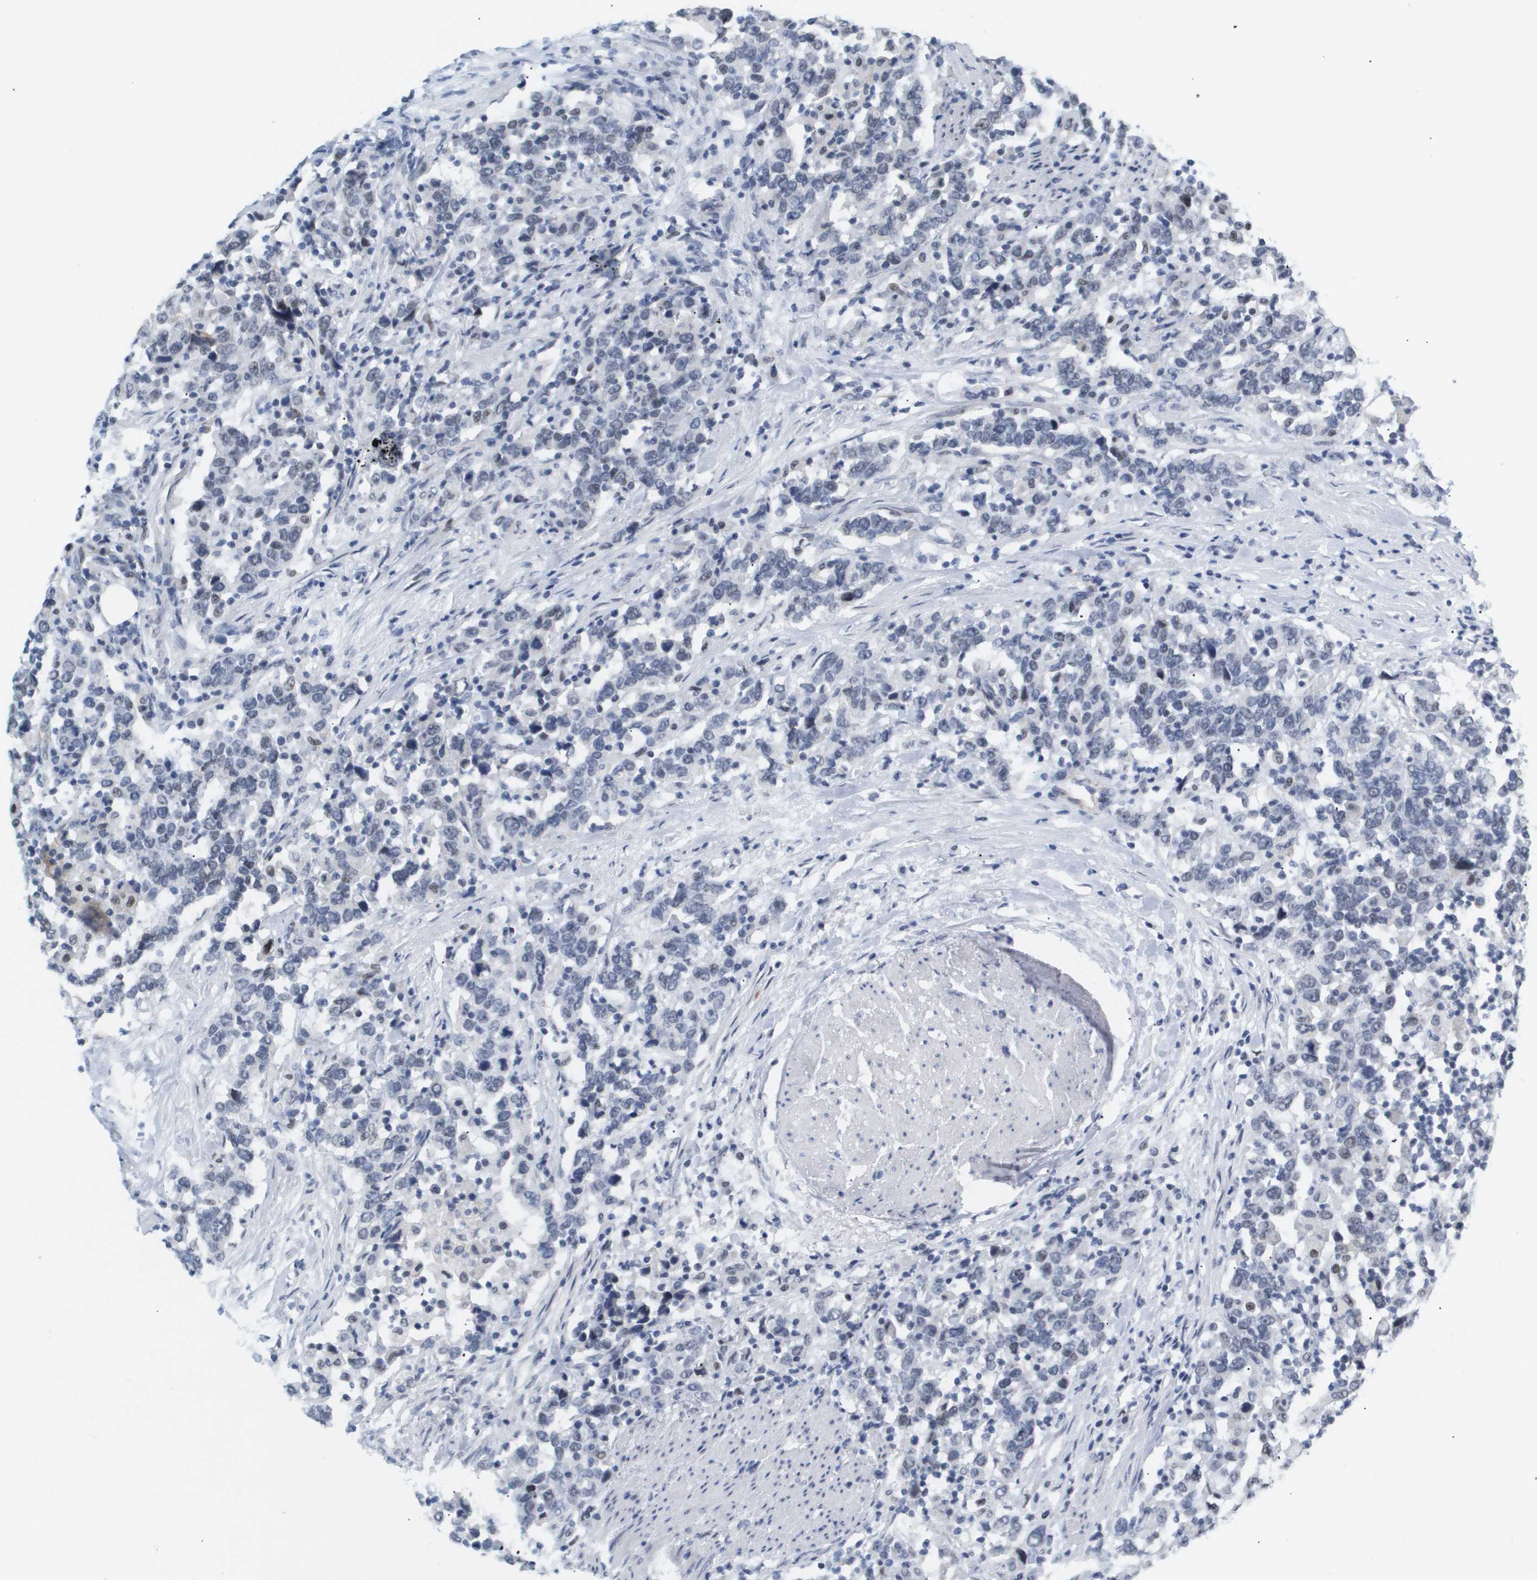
{"staining": {"intensity": "negative", "quantity": "none", "location": "none"}, "tissue": "urothelial cancer", "cell_type": "Tumor cells", "image_type": "cancer", "snomed": [{"axis": "morphology", "description": "Urothelial carcinoma, High grade"}, {"axis": "topography", "description": "Urinary bladder"}], "caption": "This is an IHC micrograph of urothelial cancer. There is no expression in tumor cells.", "gene": "PPARD", "patient": {"sex": "male", "age": 61}}